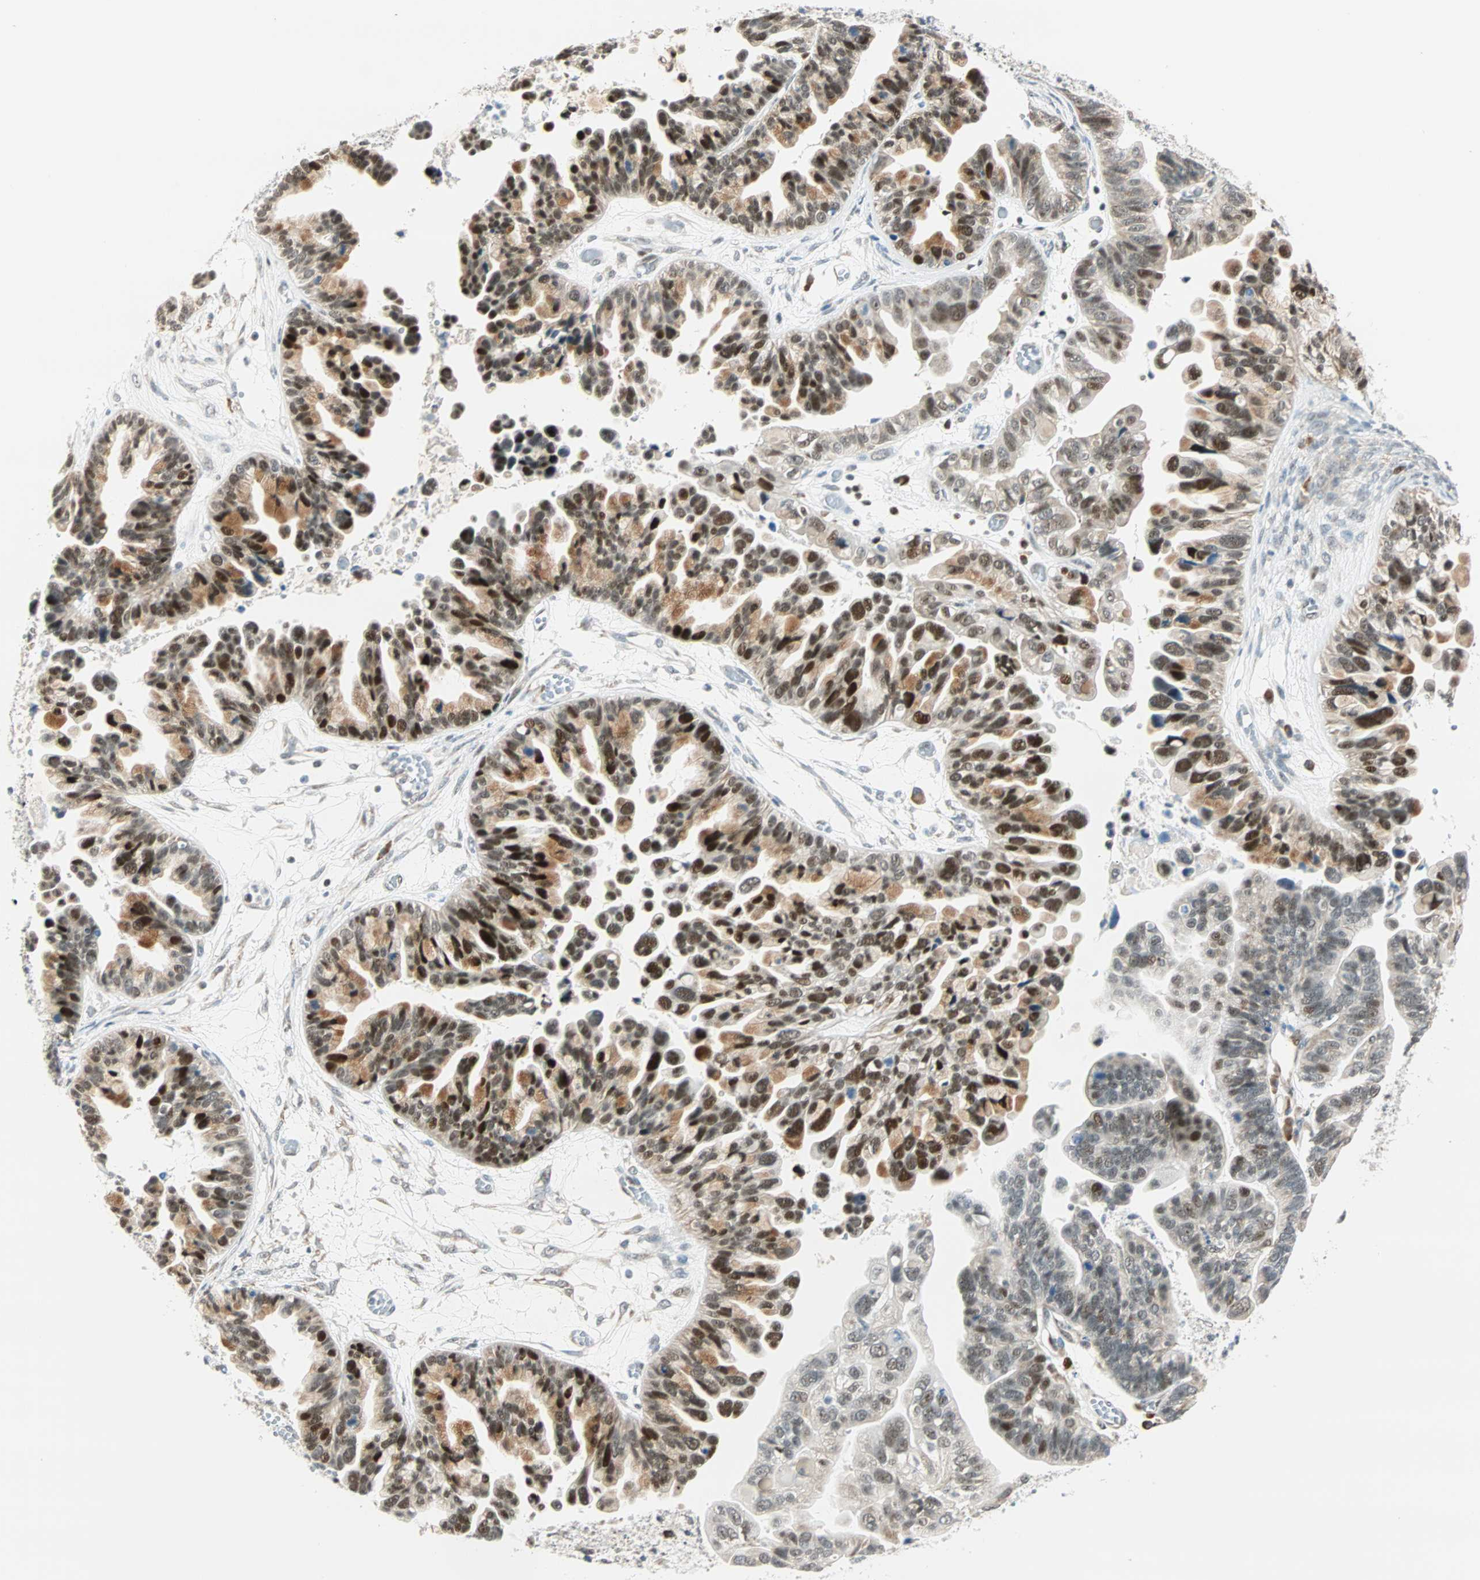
{"staining": {"intensity": "strong", "quantity": ">75%", "location": "cytoplasmic/membranous,nuclear"}, "tissue": "ovarian cancer", "cell_type": "Tumor cells", "image_type": "cancer", "snomed": [{"axis": "morphology", "description": "Cystadenocarcinoma, serous, NOS"}, {"axis": "topography", "description": "Ovary"}], "caption": "Strong cytoplasmic/membranous and nuclear staining for a protein is seen in approximately >75% of tumor cells of ovarian cancer (serous cystadenocarcinoma) using immunohistochemistry (IHC).", "gene": "MSX2", "patient": {"sex": "female", "age": 56}}